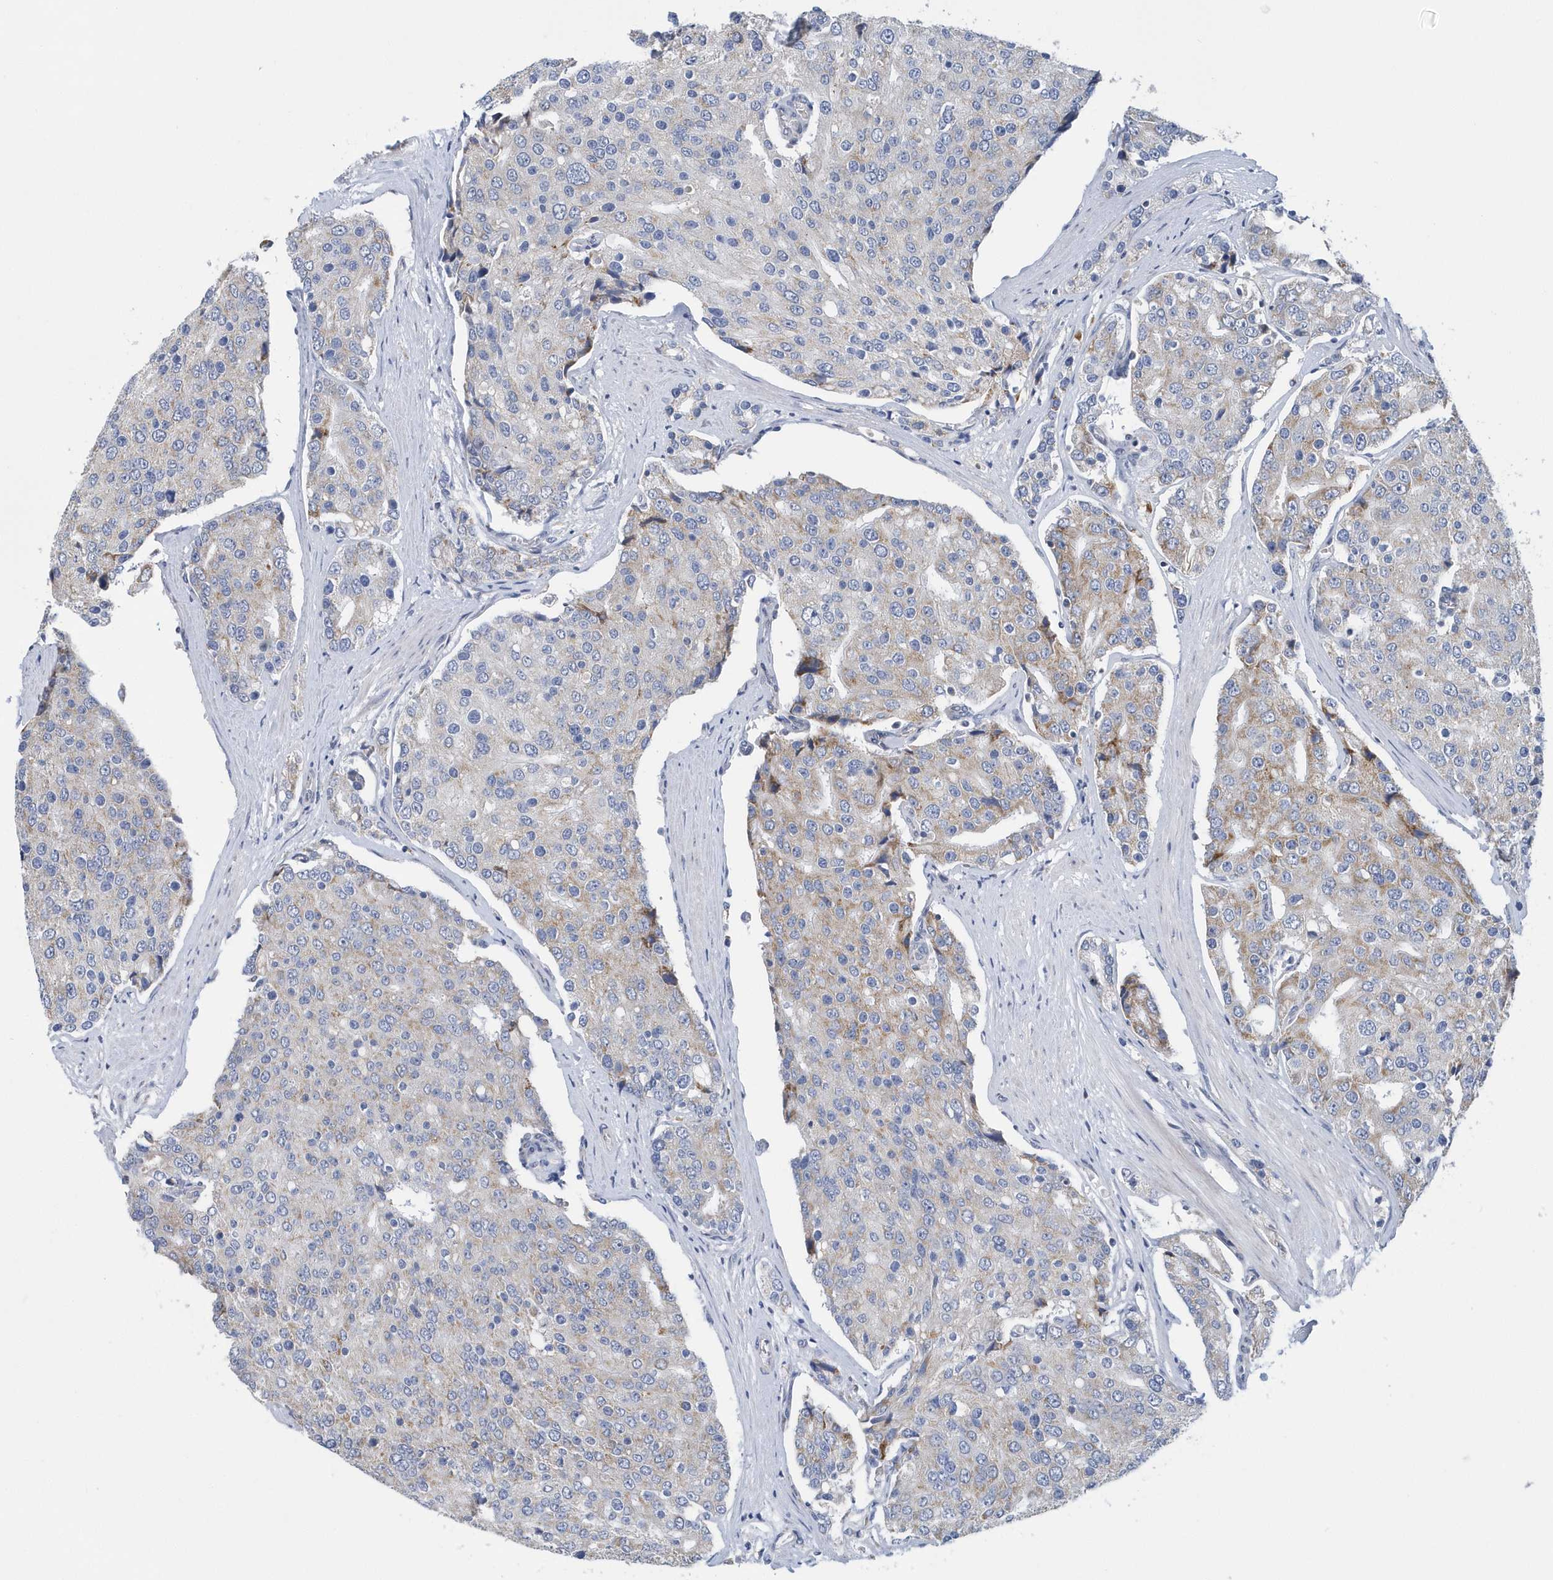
{"staining": {"intensity": "moderate", "quantity": "<25%", "location": "cytoplasmic/membranous"}, "tissue": "prostate cancer", "cell_type": "Tumor cells", "image_type": "cancer", "snomed": [{"axis": "morphology", "description": "Adenocarcinoma, High grade"}, {"axis": "topography", "description": "Prostate"}], "caption": "Immunohistochemical staining of human prostate high-grade adenocarcinoma exhibits low levels of moderate cytoplasmic/membranous protein staining in approximately <25% of tumor cells.", "gene": "VWA5B2", "patient": {"sex": "male", "age": 50}}